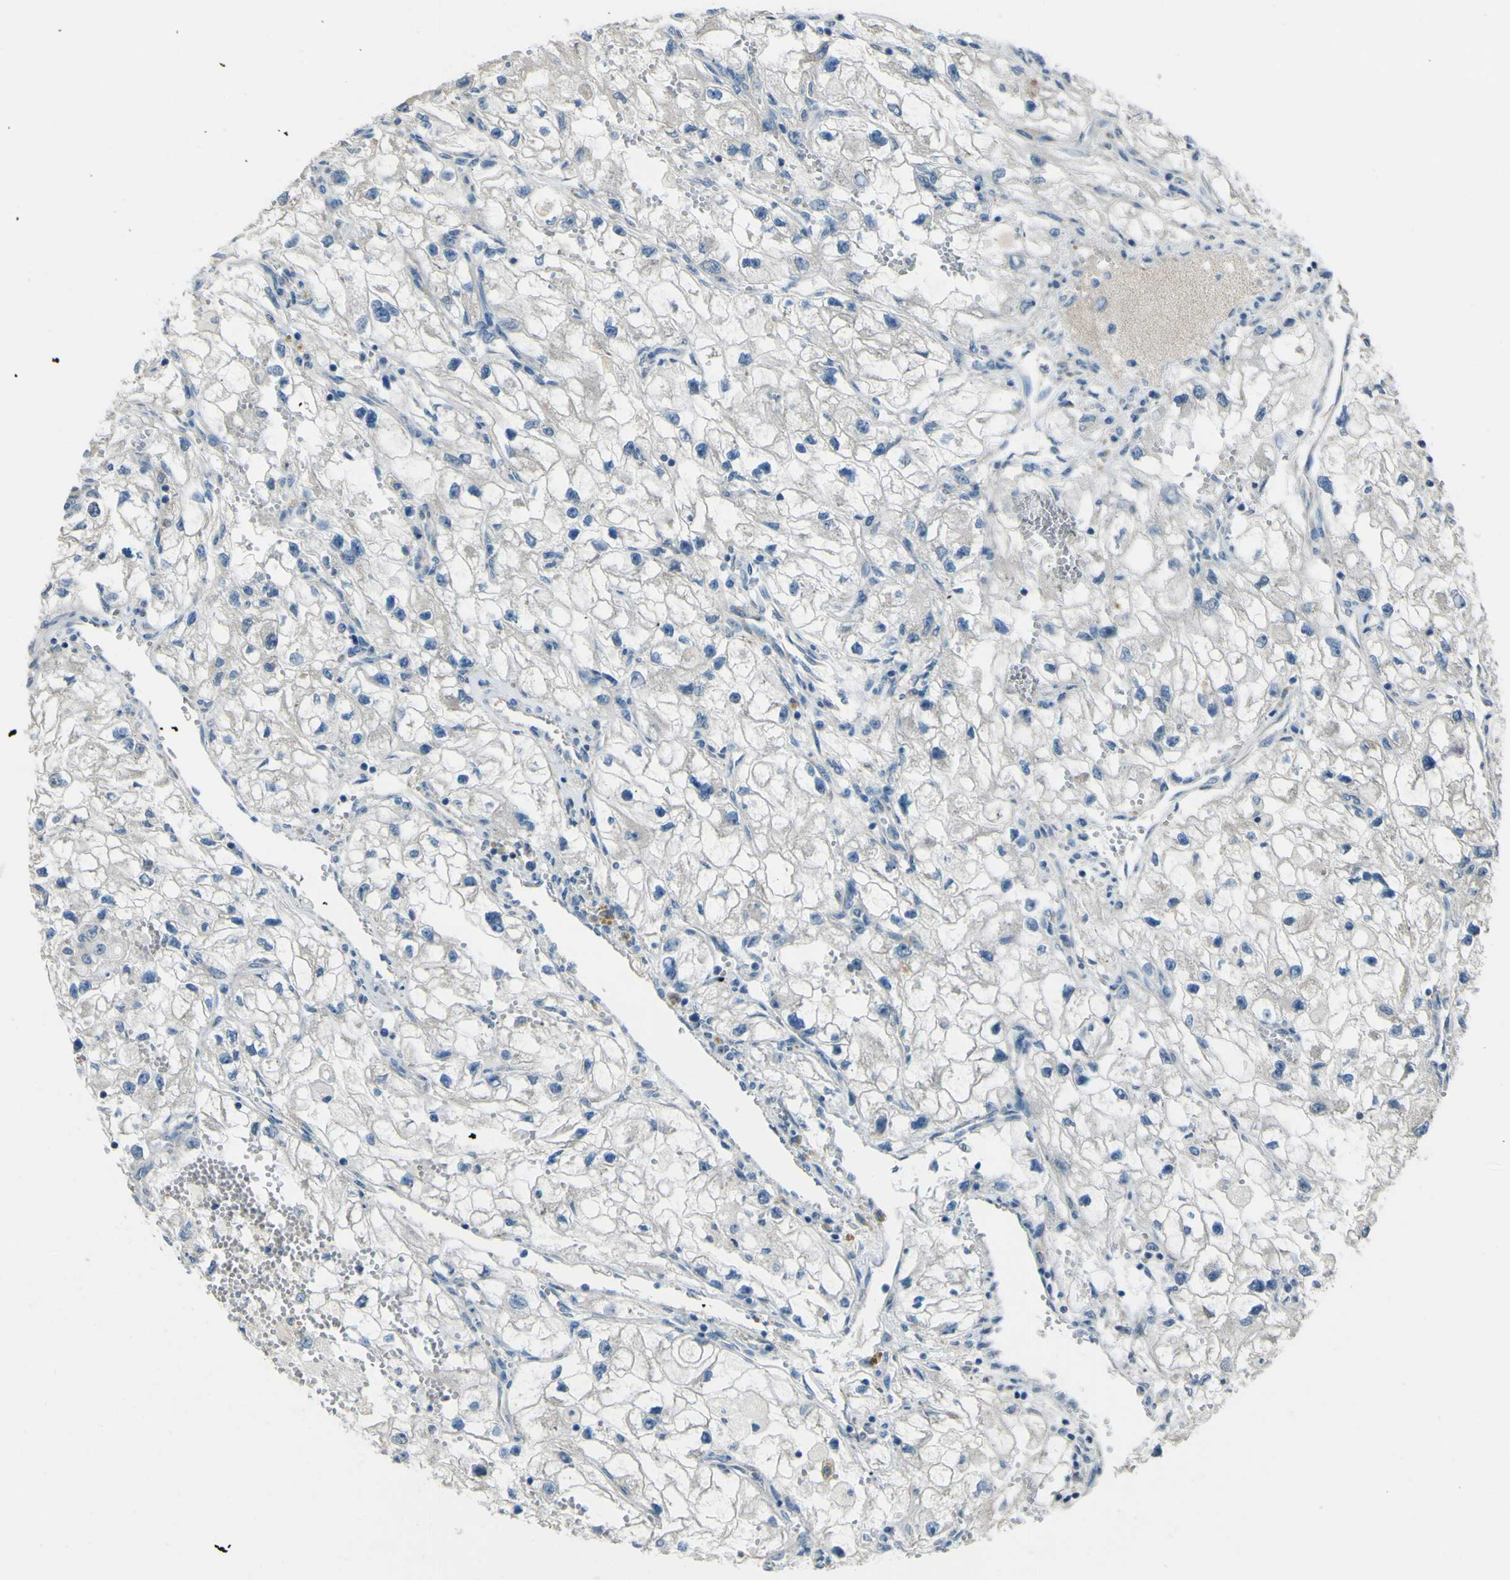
{"staining": {"intensity": "negative", "quantity": "none", "location": "none"}, "tissue": "renal cancer", "cell_type": "Tumor cells", "image_type": "cancer", "snomed": [{"axis": "morphology", "description": "Adenocarcinoma, NOS"}, {"axis": "topography", "description": "Kidney"}], "caption": "The IHC micrograph has no significant staining in tumor cells of adenocarcinoma (renal) tissue.", "gene": "NAALADL2", "patient": {"sex": "female", "age": 70}}